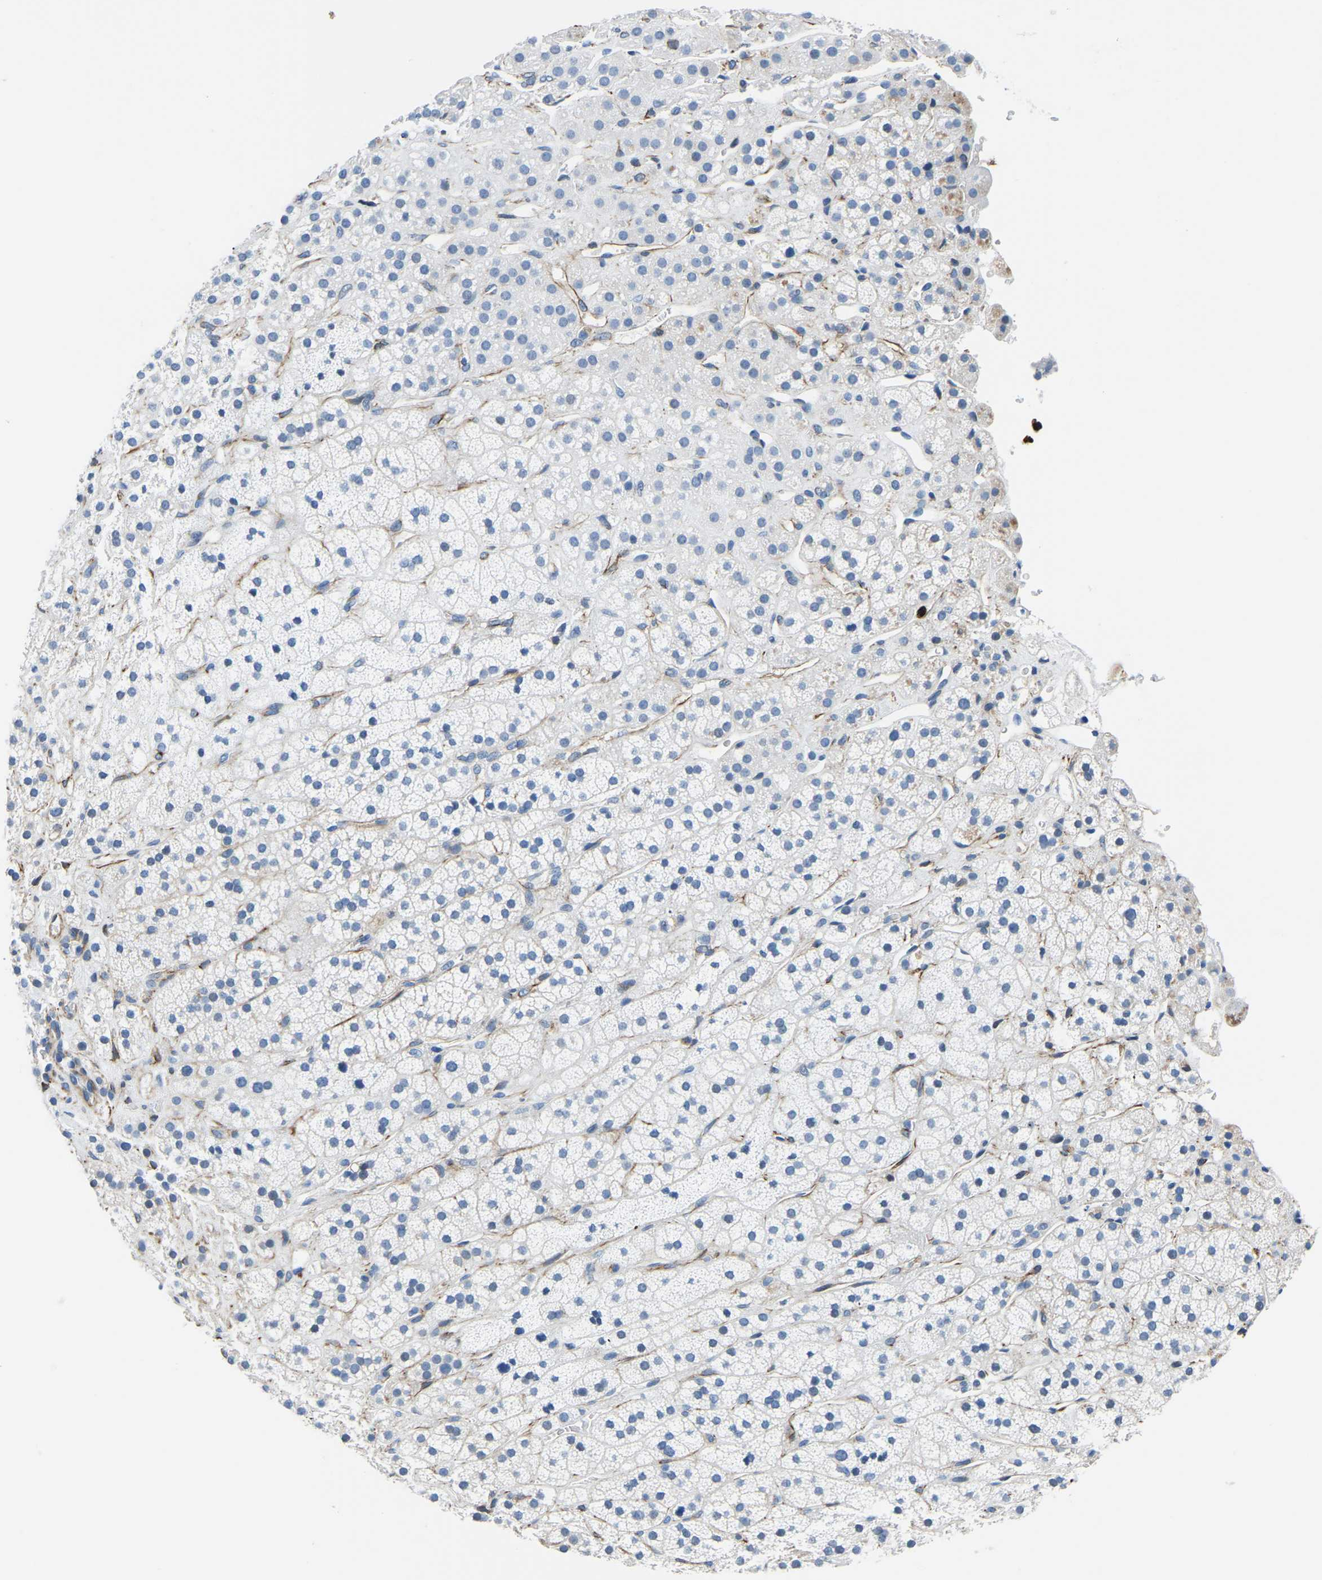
{"staining": {"intensity": "negative", "quantity": "none", "location": "none"}, "tissue": "adrenal gland", "cell_type": "Glandular cells", "image_type": "normal", "snomed": [{"axis": "morphology", "description": "Normal tissue, NOS"}, {"axis": "topography", "description": "Adrenal gland"}], "caption": "This is an immunohistochemistry histopathology image of unremarkable adrenal gland. There is no staining in glandular cells.", "gene": "MS4A3", "patient": {"sex": "male", "age": 56}}